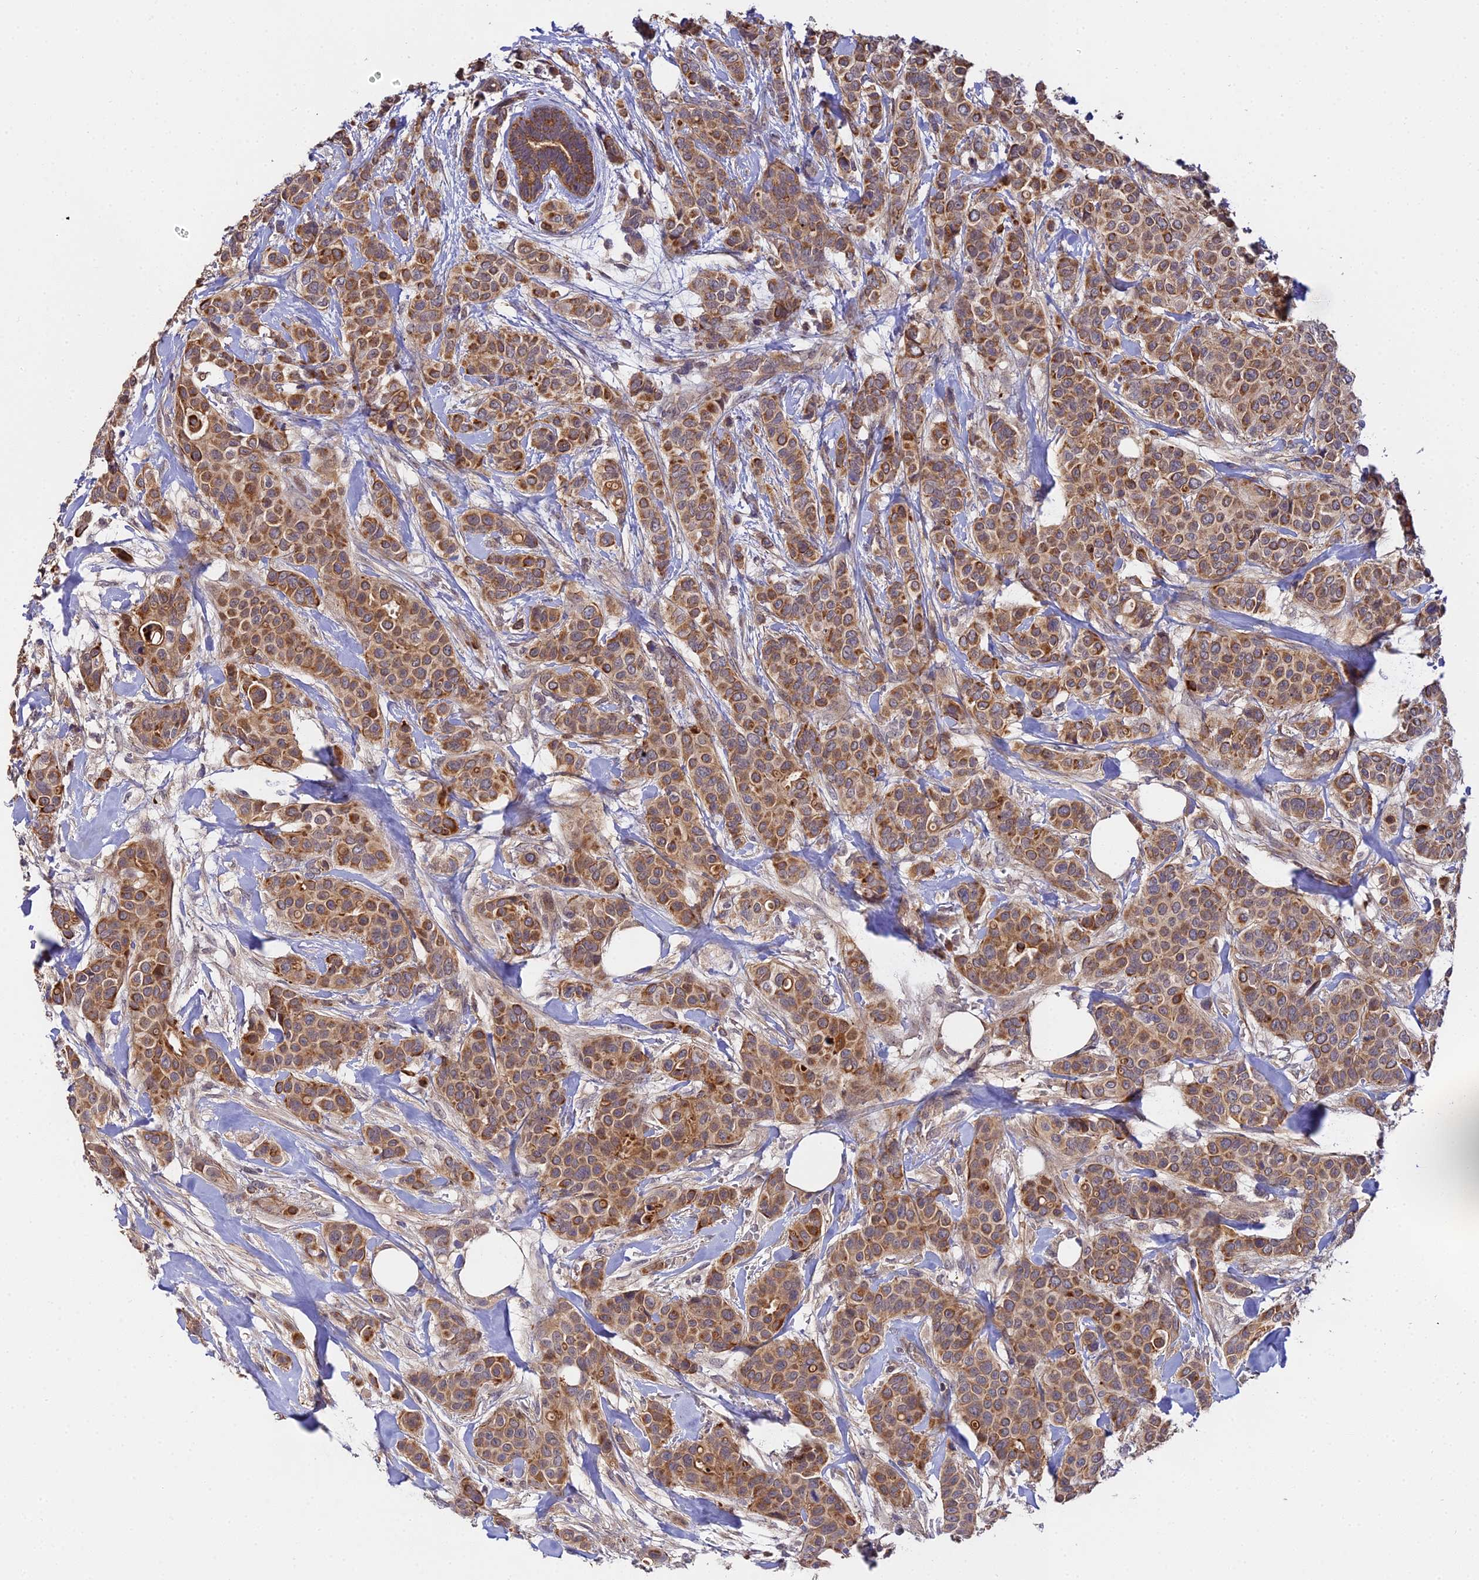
{"staining": {"intensity": "moderate", "quantity": ">75%", "location": "cytoplasmic/membranous"}, "tissue": "breast cancer", "cell_type": "Tumor cells", "image_type": "cancer", "snomed": [{"axis": "morphology", "description": "Lobular carcinoma"}, {"axis": "topography", "description": "Breast"}], "caption": "The photomicrograph demonstrates immunohistochemical staining of breast cancer (lobular carcinoma). There is moderate cytoplasmic/membranous expression is identified in approximately >75% of tumor cells.", "gene": "ZBED8", "patient": {"sex": "female", "age": 51}}